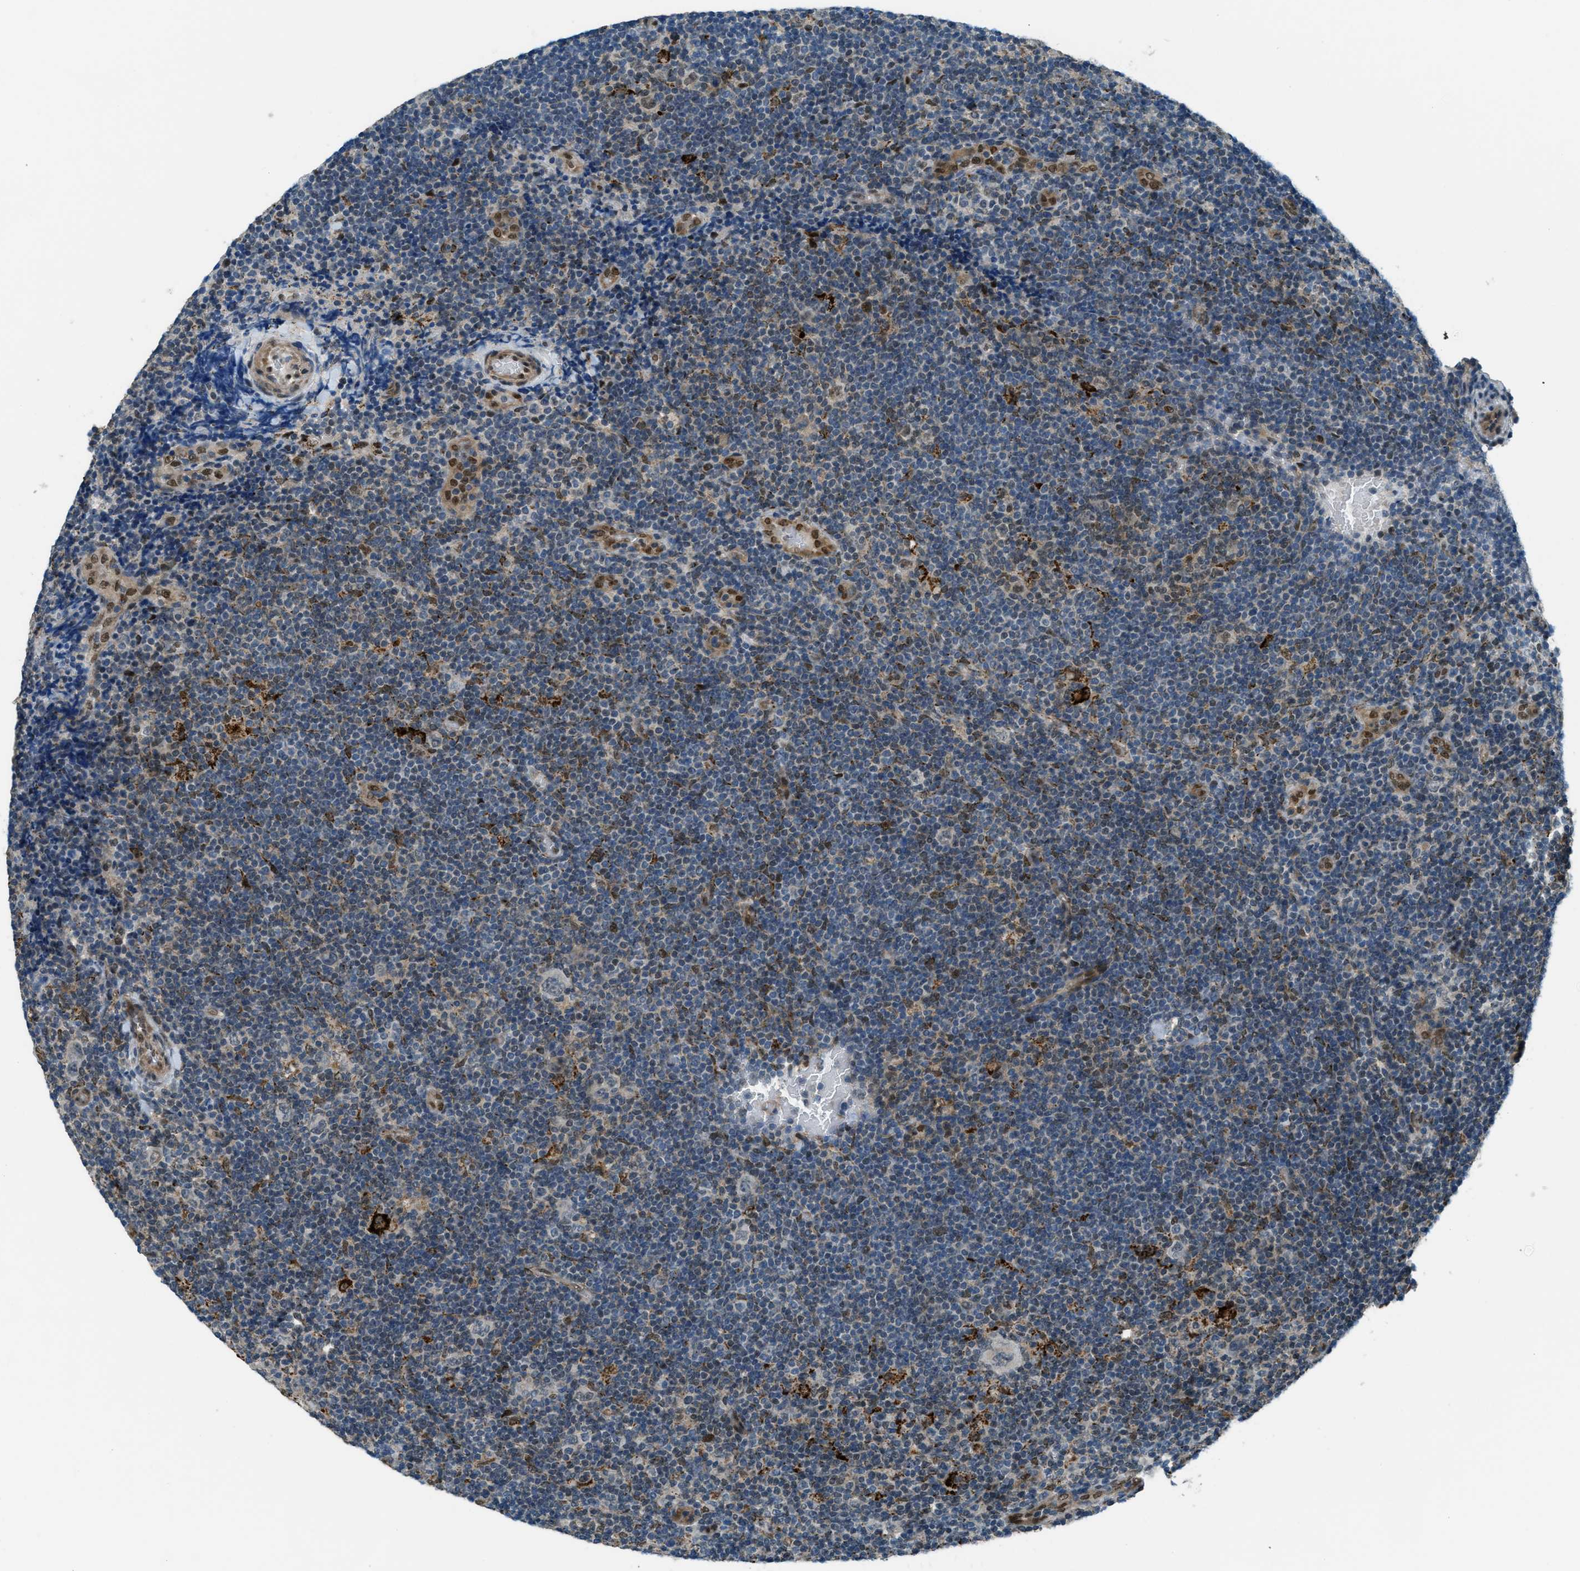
{"staining": {"intensity": "weak", "quantity": "<25%", "location": "nuclear"}, "tissue": "lymphoma", "cell_type": "Tumor cells", "image_type": "cancer", "snomed": [{"axis": "morphology", "description": "Hodgkin's disease, NOS"}, {"axis": "topography", "description": "Lymph node"}], "caption": "IHC of human Hodgkin's disease shows no expression in tumor cells. The staining was performed using DAB to visualize the protein expression in brown, while the nuclei were stained in blue with hematoxylin (Magnification: 20x).", "gene": "NPEPL1", "patient": {"sex": "female", "age": 57}}